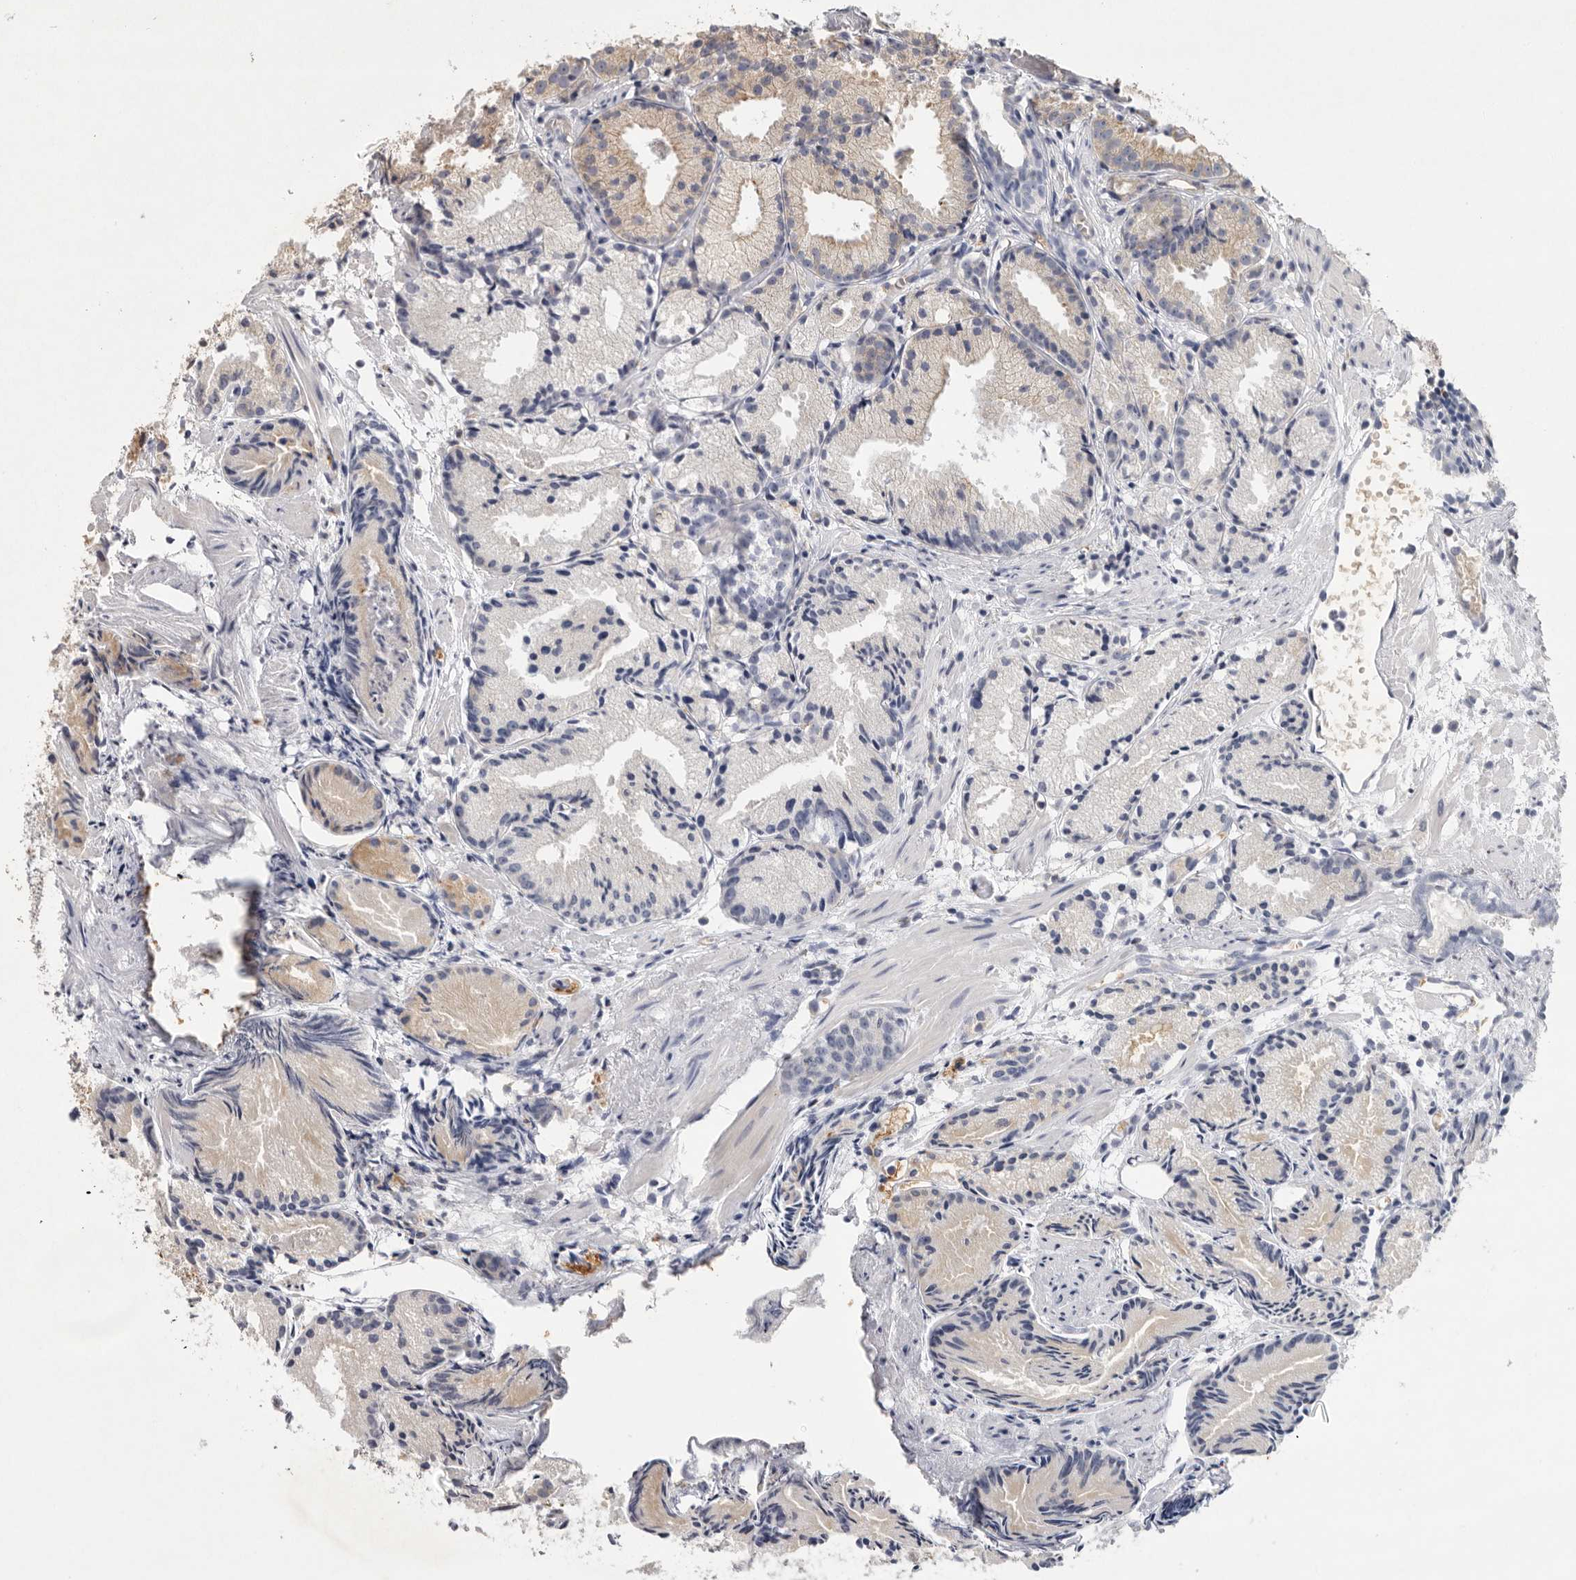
{"staining": {"intensity": "moderate", "quantity": "25%-75%", "location": "cytoplasmic/membranous"}, "tissue": "prostate cancer", "cell_type": "Tumor cells", "image_type": "cancer", "snomed": [{"axis": "morphology", "description": "Adenocarcinoma, Low grade"}, {"axis": "topography", "description": "Prostate"}], "caption": "Prostate low-grade adenocarcinoma was stained to show a protein in brown. There is medium levels of moderate cytoplasmic/membranous positivity in about 25%-75% of tumor cells. (DAB (3,3'-diaminobenzidine) IHC with brightfield microscopy, high magnification).", "gene": "TNFSF14", "patient": {"sex": "male", "age": 88}}